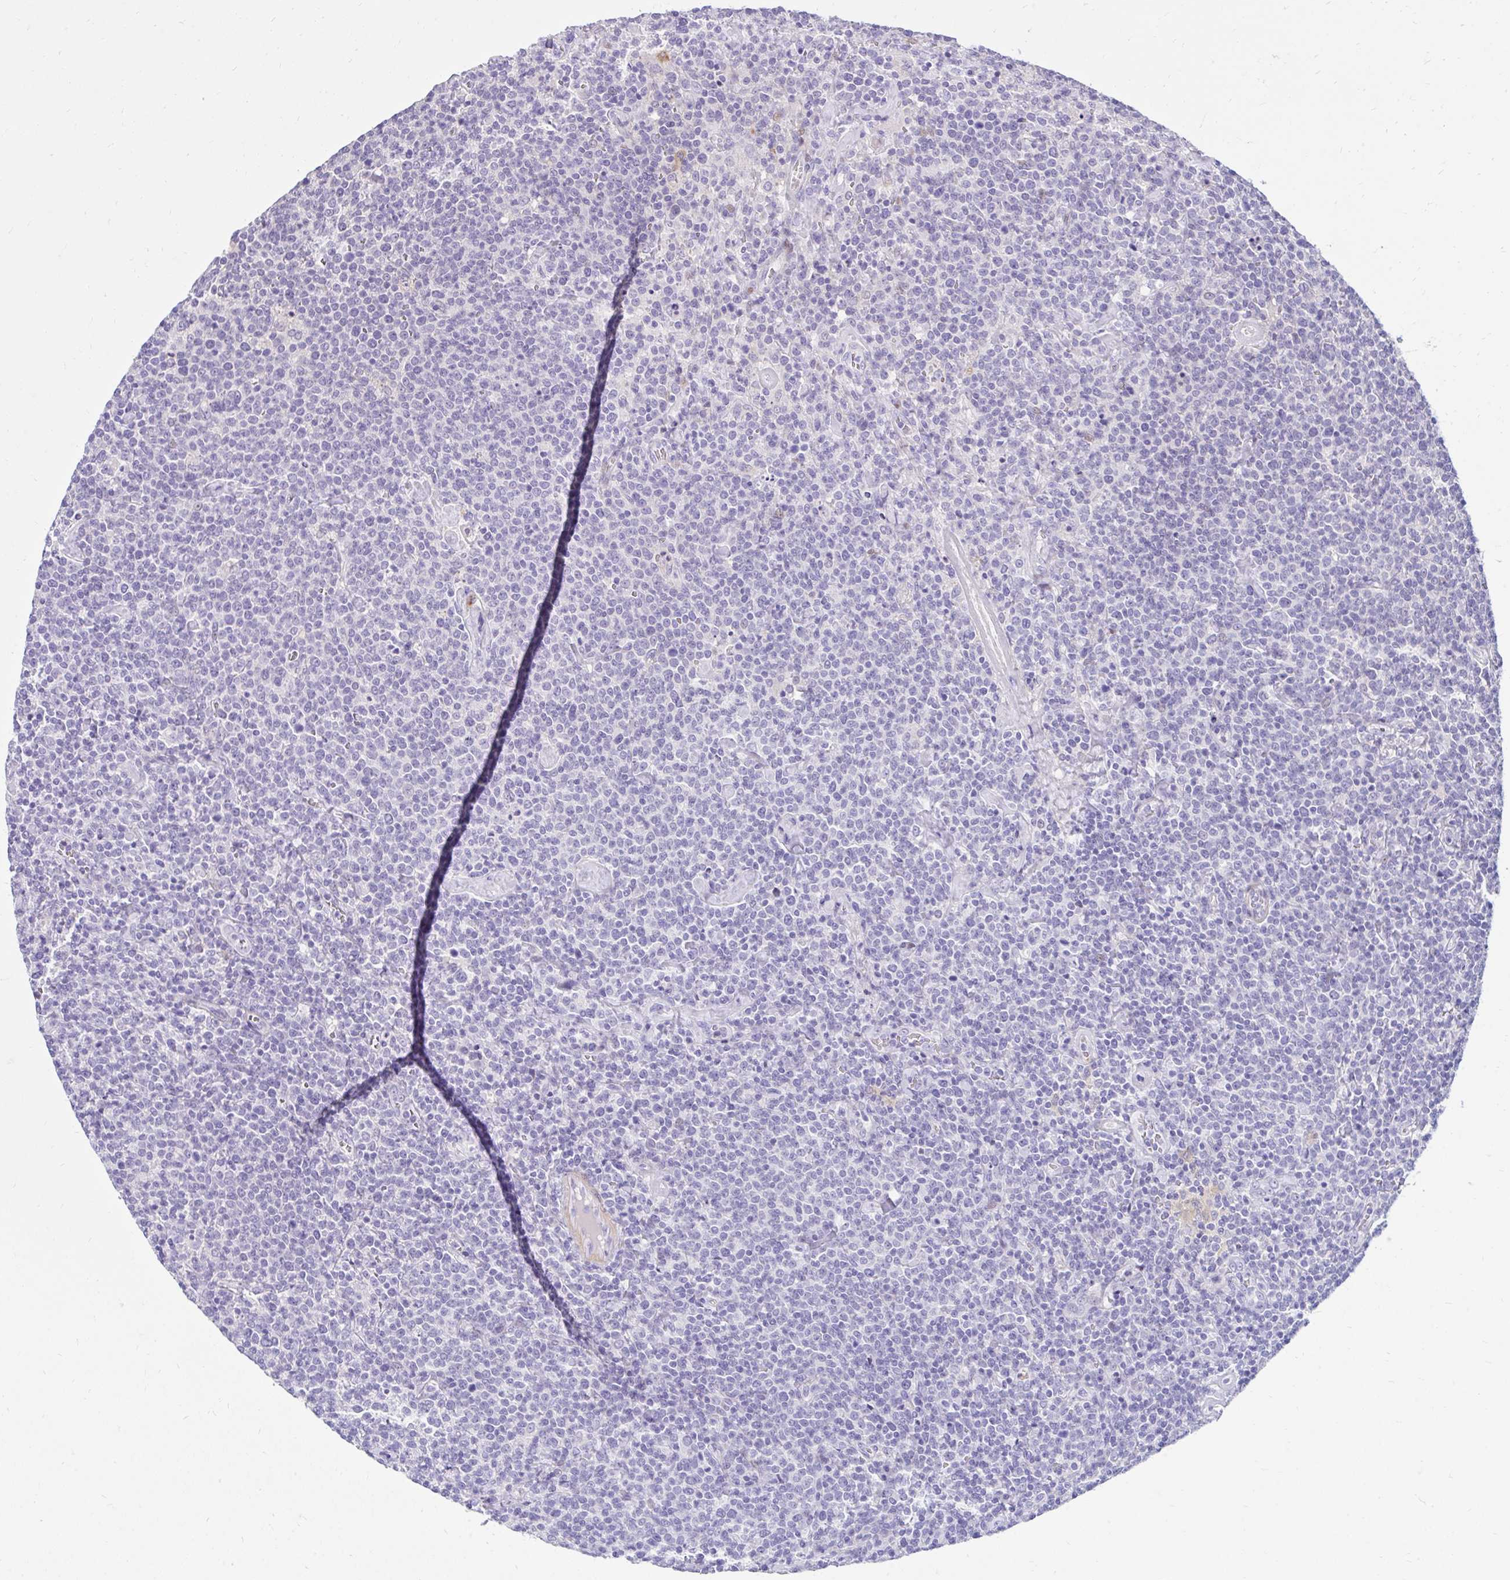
{"staining": {"intensity": "negative", "quantity": "none", "location": "none"}, "tissue": "lymphoma", "cell_type": "Tumor cells", "image_type": "cancer", "snomed": [{"axis": "morphology", "description": "Malignant lymphoma, non-Hodgkin's type, High grade"}, {"axis": "topography", "description": "Lymph node"}], "caption": "Protein analysis of malignant lymphoma, non-Hodgkin's type (high-grade) displays no significant expression in tumor cells.", "gene": "NHLH2", "patient": {"sex": "male", "age": 61}}